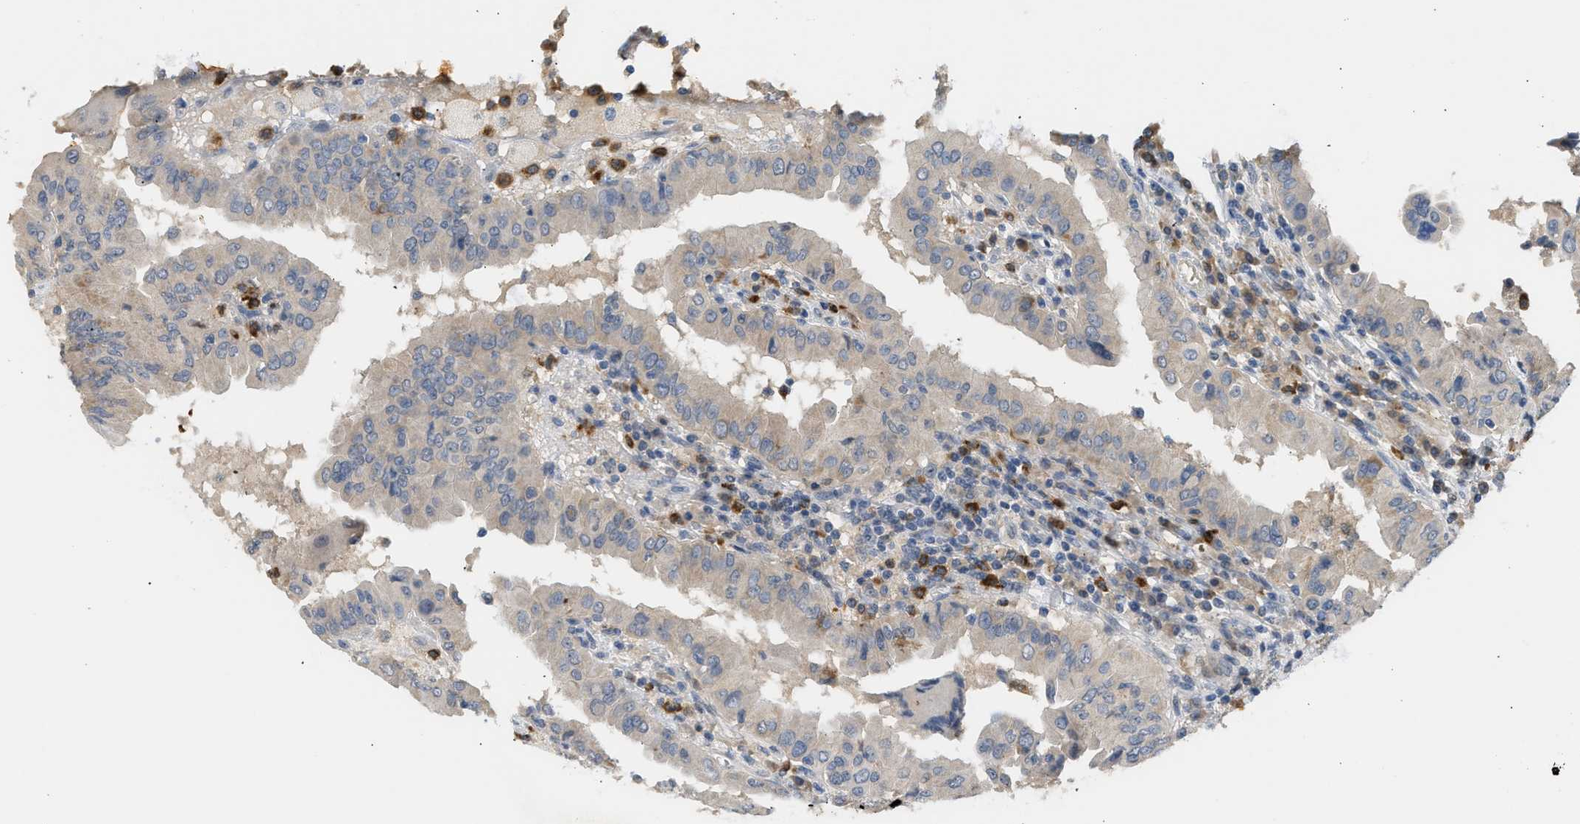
{"staining": {"intensity": "weak", "quantity": "25%-75%", "location": "cytoplasmic/membranous"}, "tissue": "thyroid cancer", "cell_type": "Tumor cells", "image_type": "cancer", "snomed": [{"axis": "morphology", "description": "Papillary adenocarcinoma, NOS"}, {"axis": "topography", "description": "Thyroid gland"}], "caption": "About 25%-75% of tumor cells in thyroid cancer (papillary adenocarcinoma) demonstrate weak cytoplasmic/membranous protein expression as visualized by brown immunohistochemical staining.", "gene": "RHBDF2", "patient": {"sex": "male", "age": 33}}